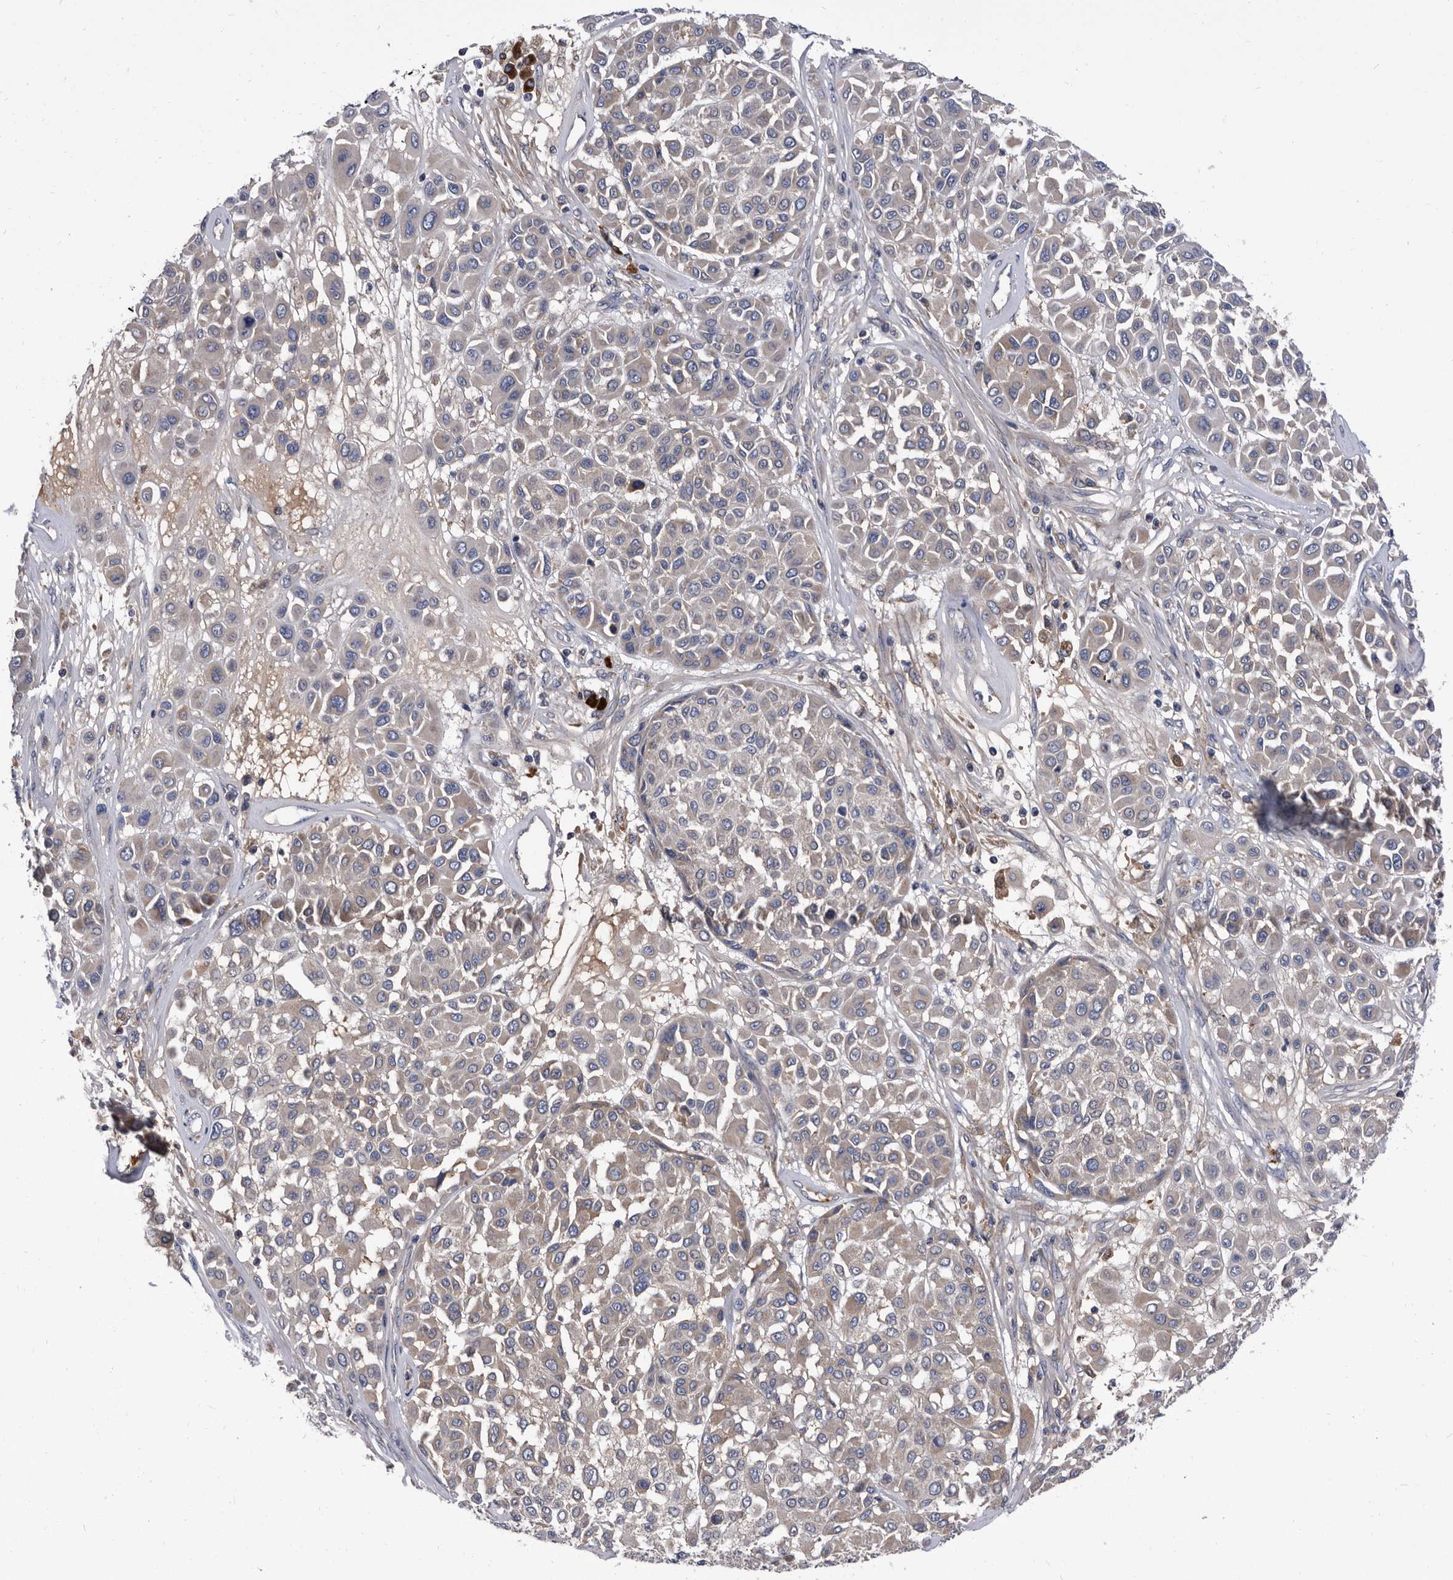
{"staining": {"intensity": "negative", "quantity": "none", "location": "none"}, "tissue": "melanoma", "cell_type": "Tumor cells", "image_type": "cancer", "snomed": [{"axis": "morphology", "description": "Malignant melanoma, Metastatic site"}, {"axis": "topography", "description": "Soft tissue"}], "caption": "Immunohistochemistry (IHC) image of melanoma stained for a protein (brown), which reveals no positivity in tumor cells. (Brightfield microscopy of DAB immunohistochemistry (IHC) at high magnification).", "gene": "DTNBP1", "patient": {"sex": "male", "age": 41}}